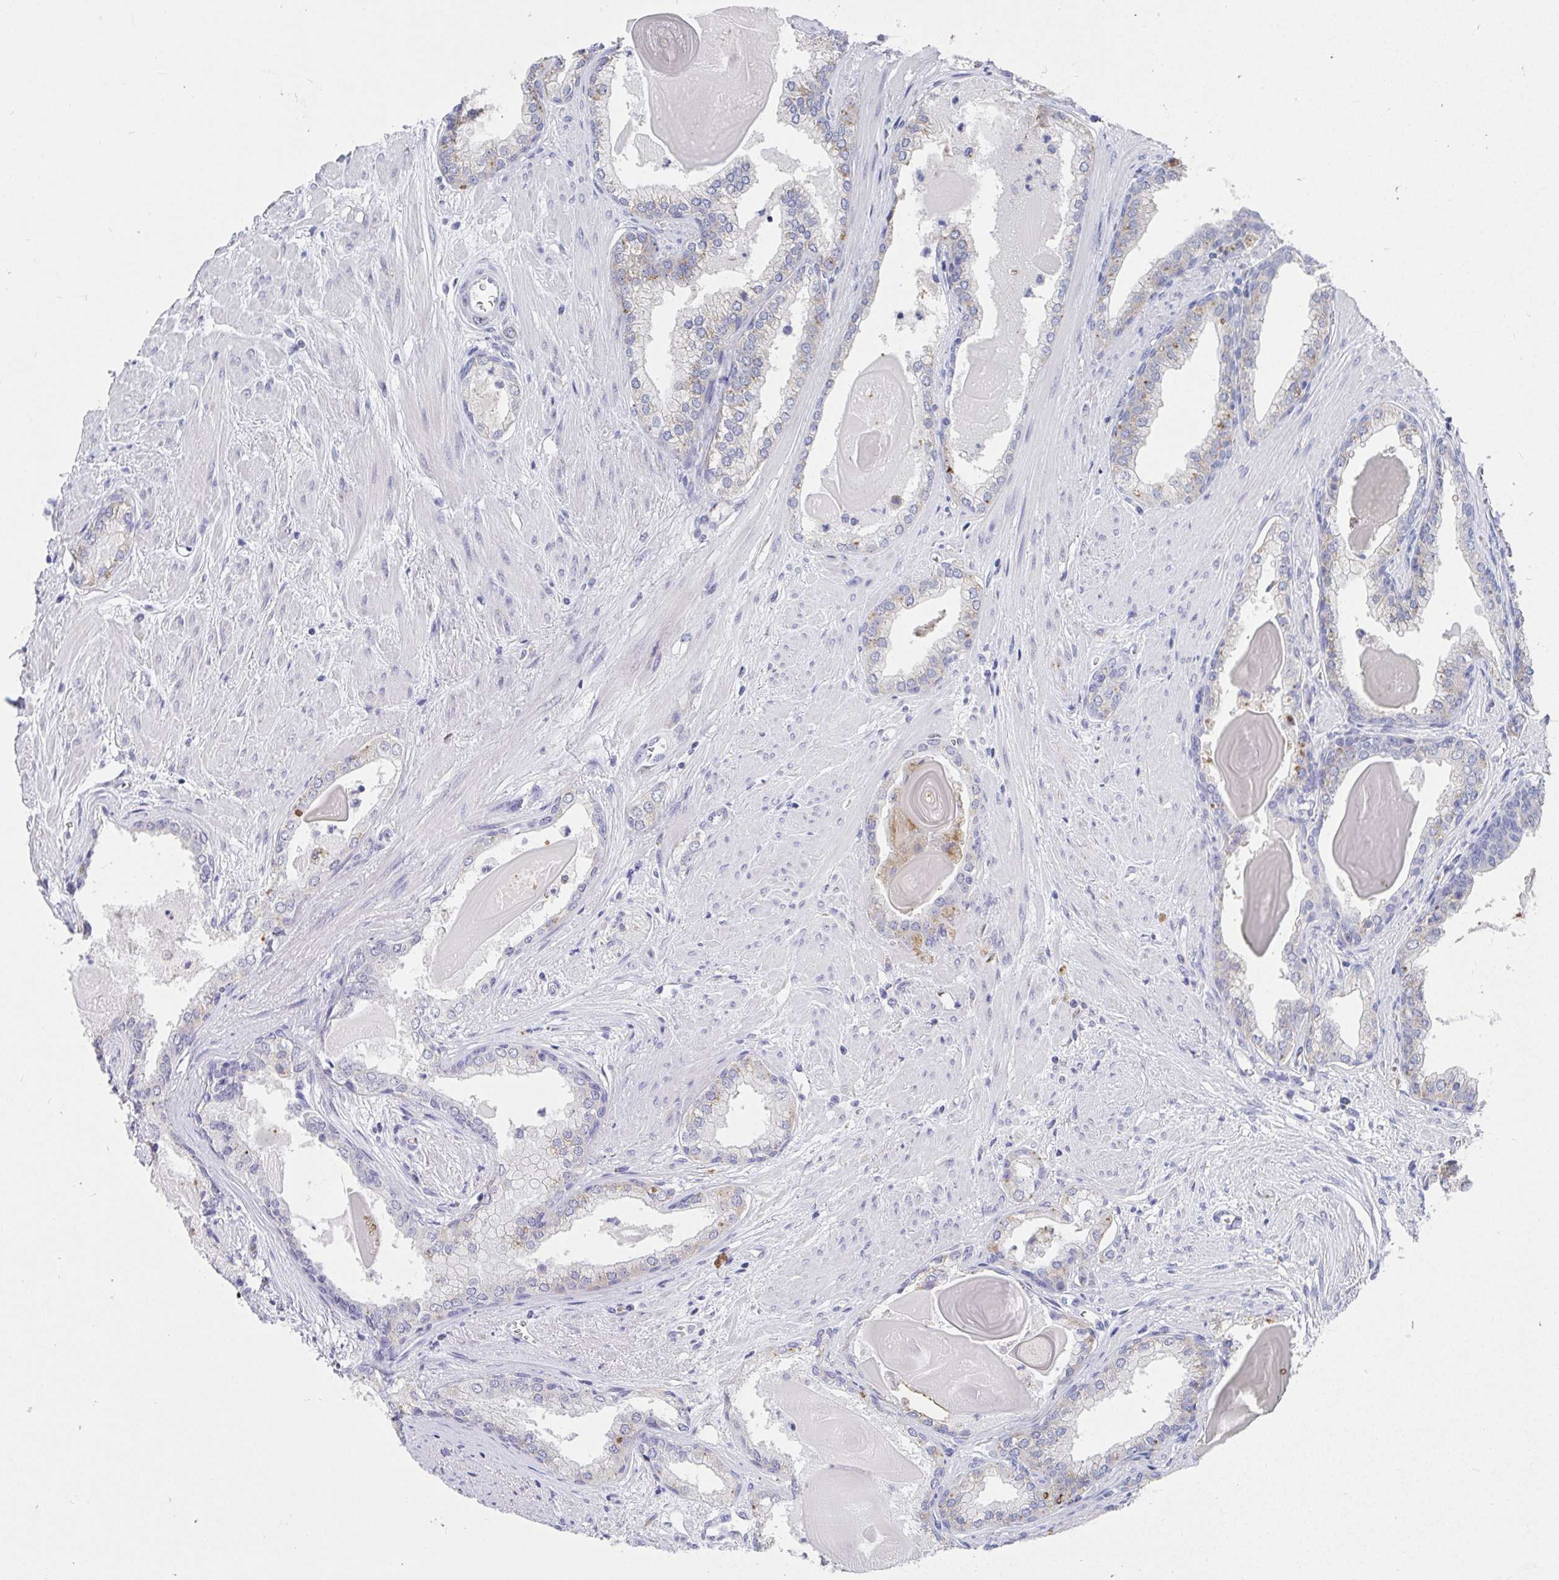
{"staining": {"intensity": "negative", "quantity": "none", "location": "none"}, "tissue": "prostate cancer", "cell_type": "Tumor cells", "image_type": "cancer", "snomed": [{"axis": "morphology", "description": "Adenocarcinoma, Low grade"}, {"axis": "topography", "description": "Prostate"}], "caption": "DAB immunohistochemical staining of human prostate cancer (adenocarcinoma (low-grade)) demonstrates no significant staining in tumor cells.", "gene": "TAS2R39", "patient": {"sex": "male", "age": 64}}